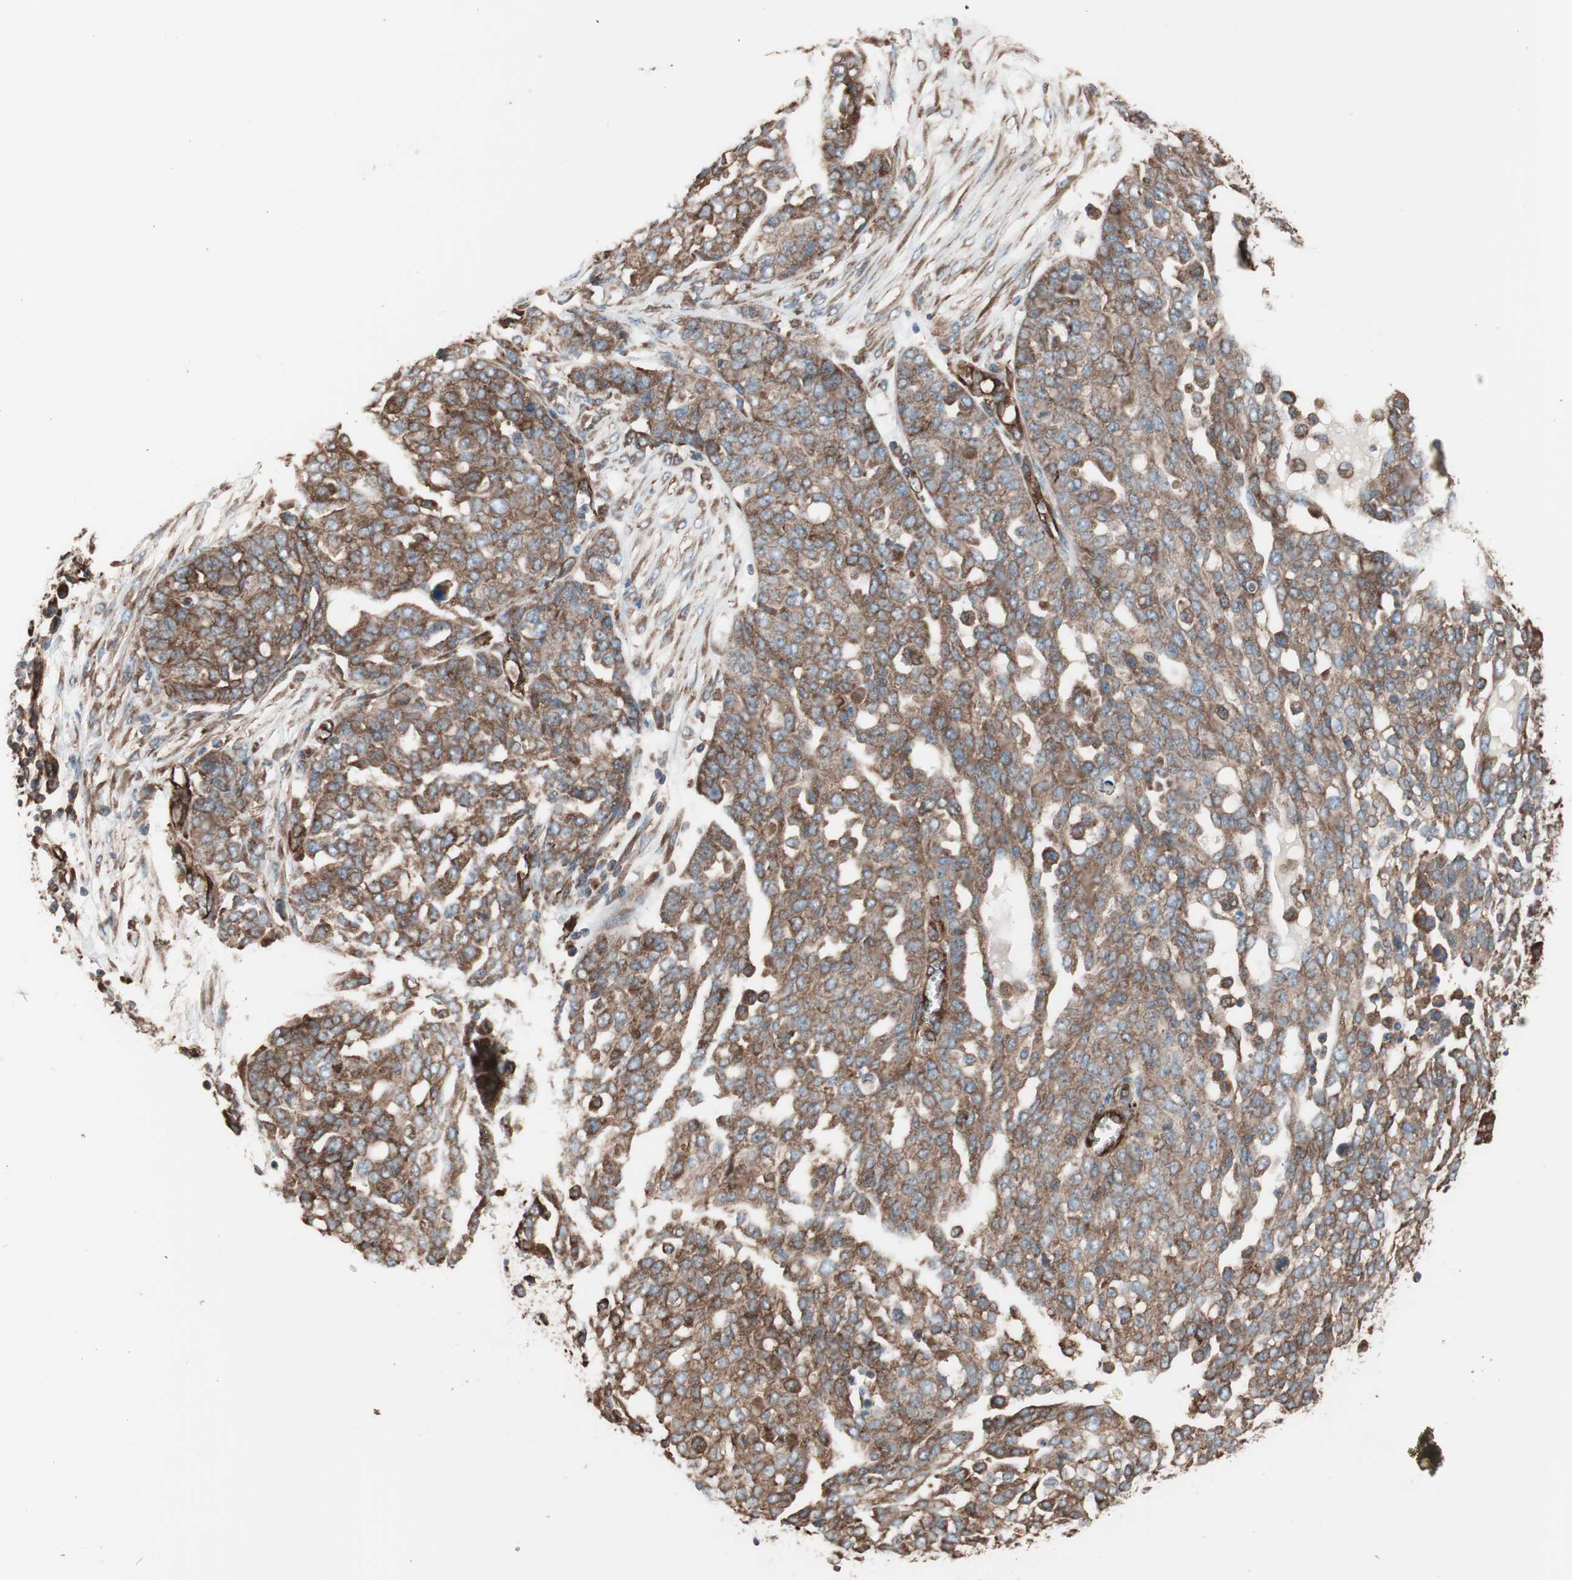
{"staining": {"intensity": "moderate", "quantity": ">75%", "location": "cytoplasmic/membranous"}, "tissue": "ovarian cancer", "cell_type": "Tumor cells", "image_type": "cancer", "snomed": [{"axis": "morphology", "description": "Cystadenocarcinoma, serous, NOS"}, {"axis": "topography", "description": "Soft tissue"}, {"axis": "topography", "description": "Ovary"}], "caption": "Ovarian cancer stained for a protein shows moderate cytoplasmic/membranous positivity in tumor cells. (Brightfield microscopy of DAB IHC at high magnification).", "gene": "GPSM2", "patient": {"sex": "female", "age": 57}}